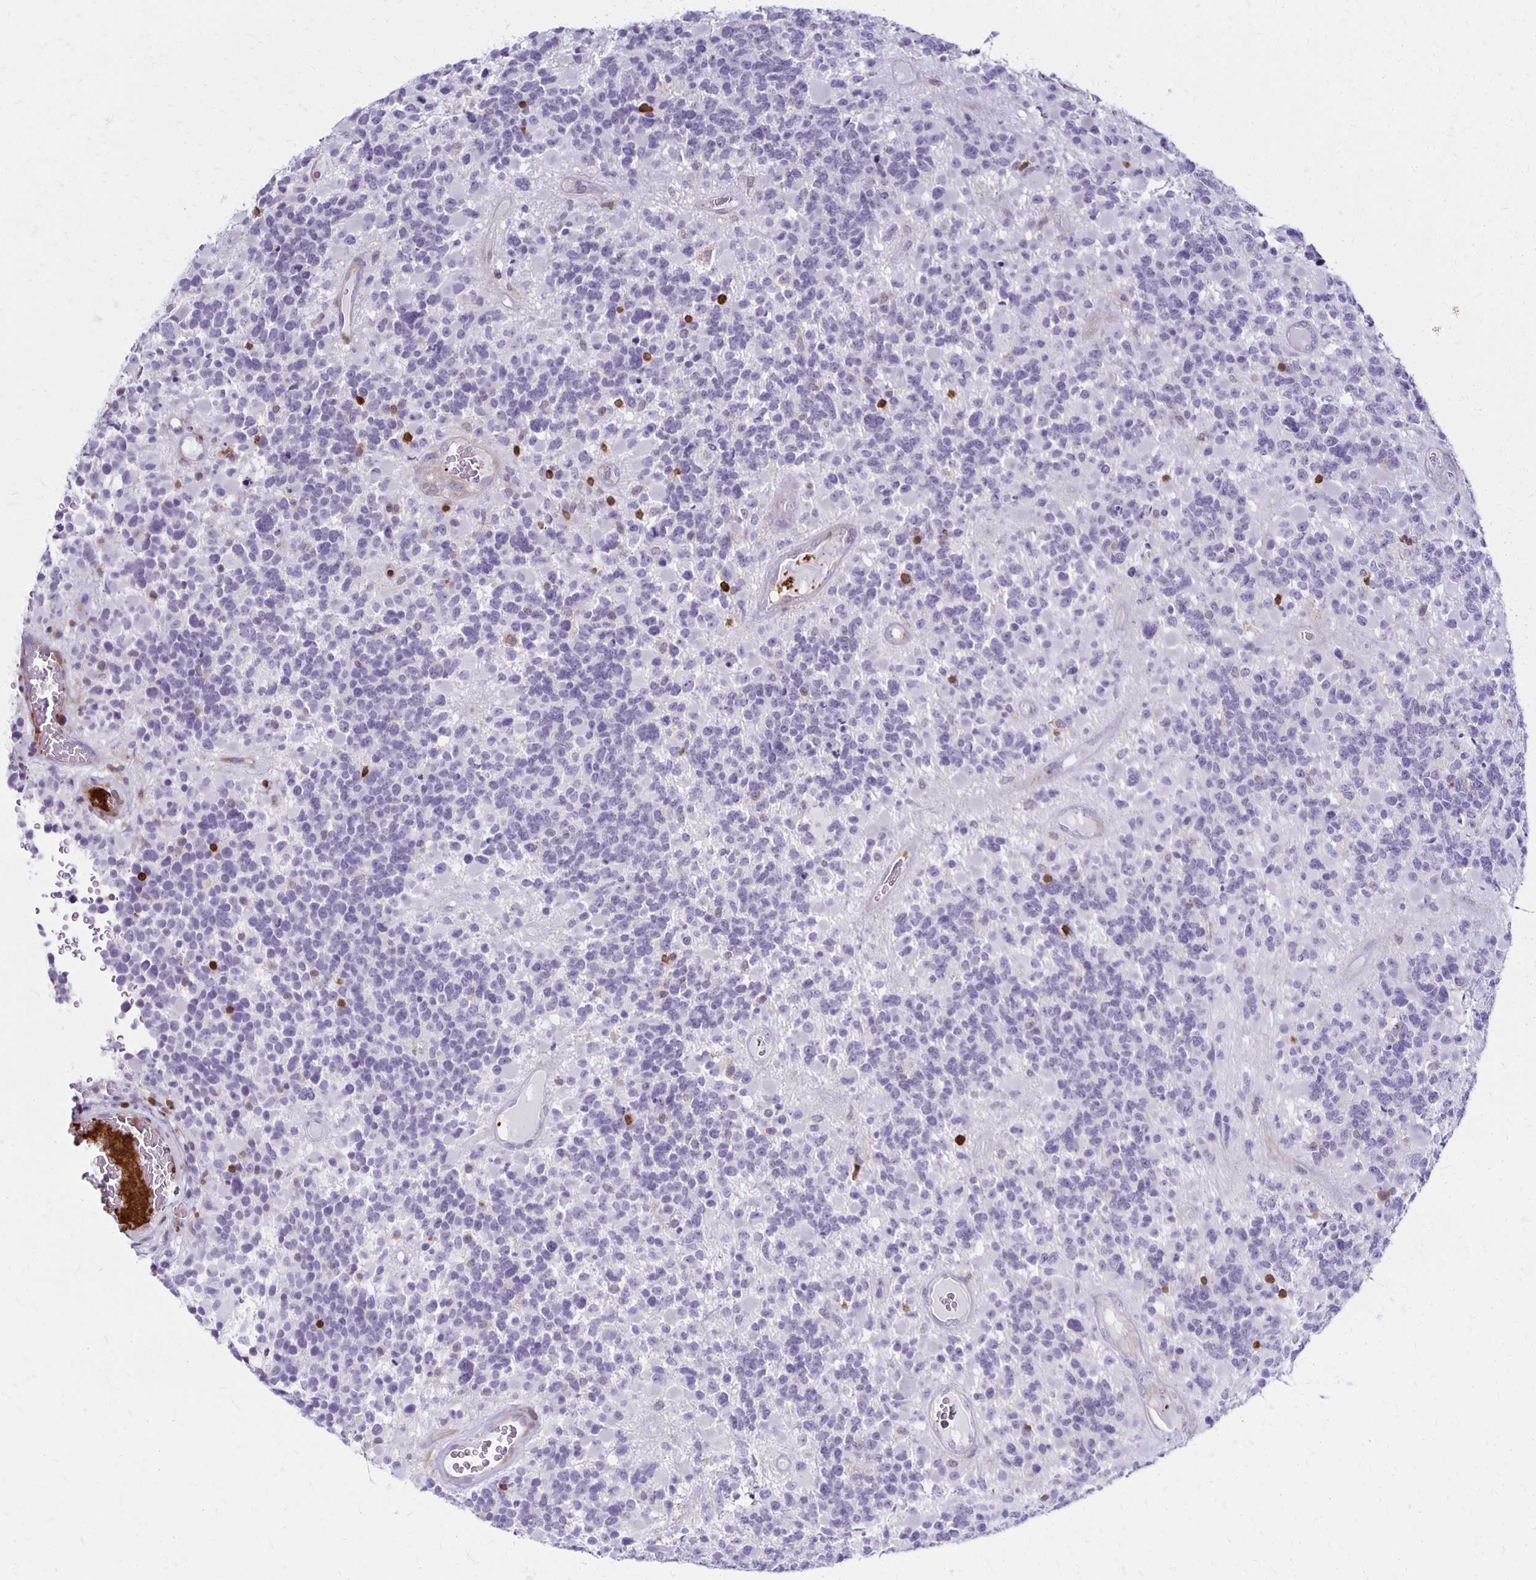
{"staining": {"intensity": "negative", "quantity": "none", "location": "none"}, "tissue": "glioma", "cell_type": "Tumor cells", "image_type": "cancer", "snomed": [{"axis": "morphology", "description": "Glioma, malignant, High grade"}, {"axis": "topography", "description": "Brain"}], "caption": "The immunohistochemistry (IHC) photomicrograph has no significant positivity in tumor cells of malignant glioma (high-grade) tissue.", "gene": "CCL21", "patient": {"sex": "female", "age": 40}}